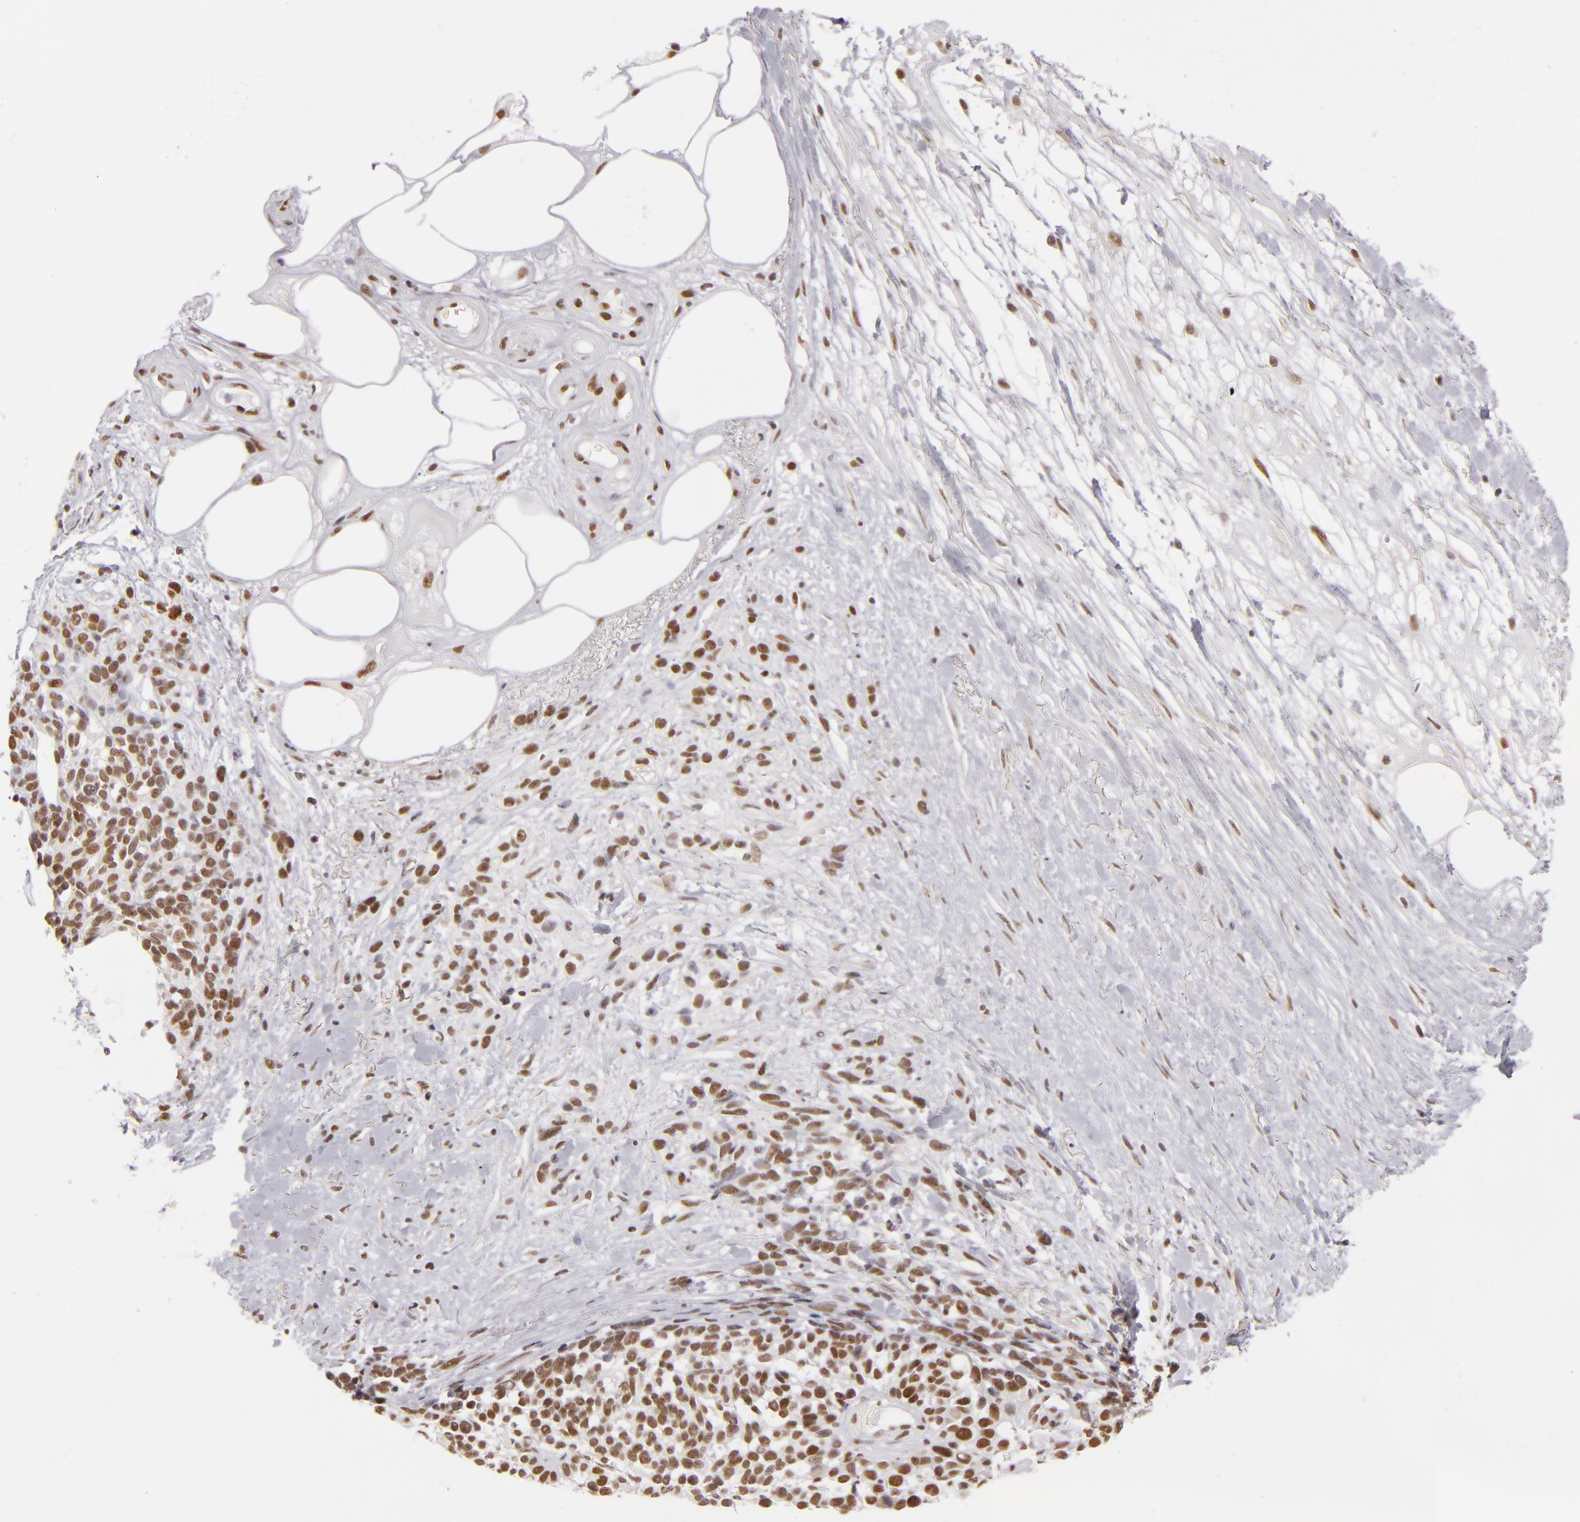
{"staining": {"intensity": "strong", "quantity": ">75%", "location": "nuclear"}, "tissue": "melanoma", "cell_type": "Tumor cells", "image_type": "cancer", "snomed": [{"axis": "morphology", "description": "Malignant melanoma, NOS"}, {"axis": "topography", "description": "Skin"}], "caption": "Immunohistochemical staining of malignant melanoma exhibits high levels of strong nuclear staining in about >75% of tumor cells.", "gene": "DAXX", "patient": {"sex": "female", "age": 85}}